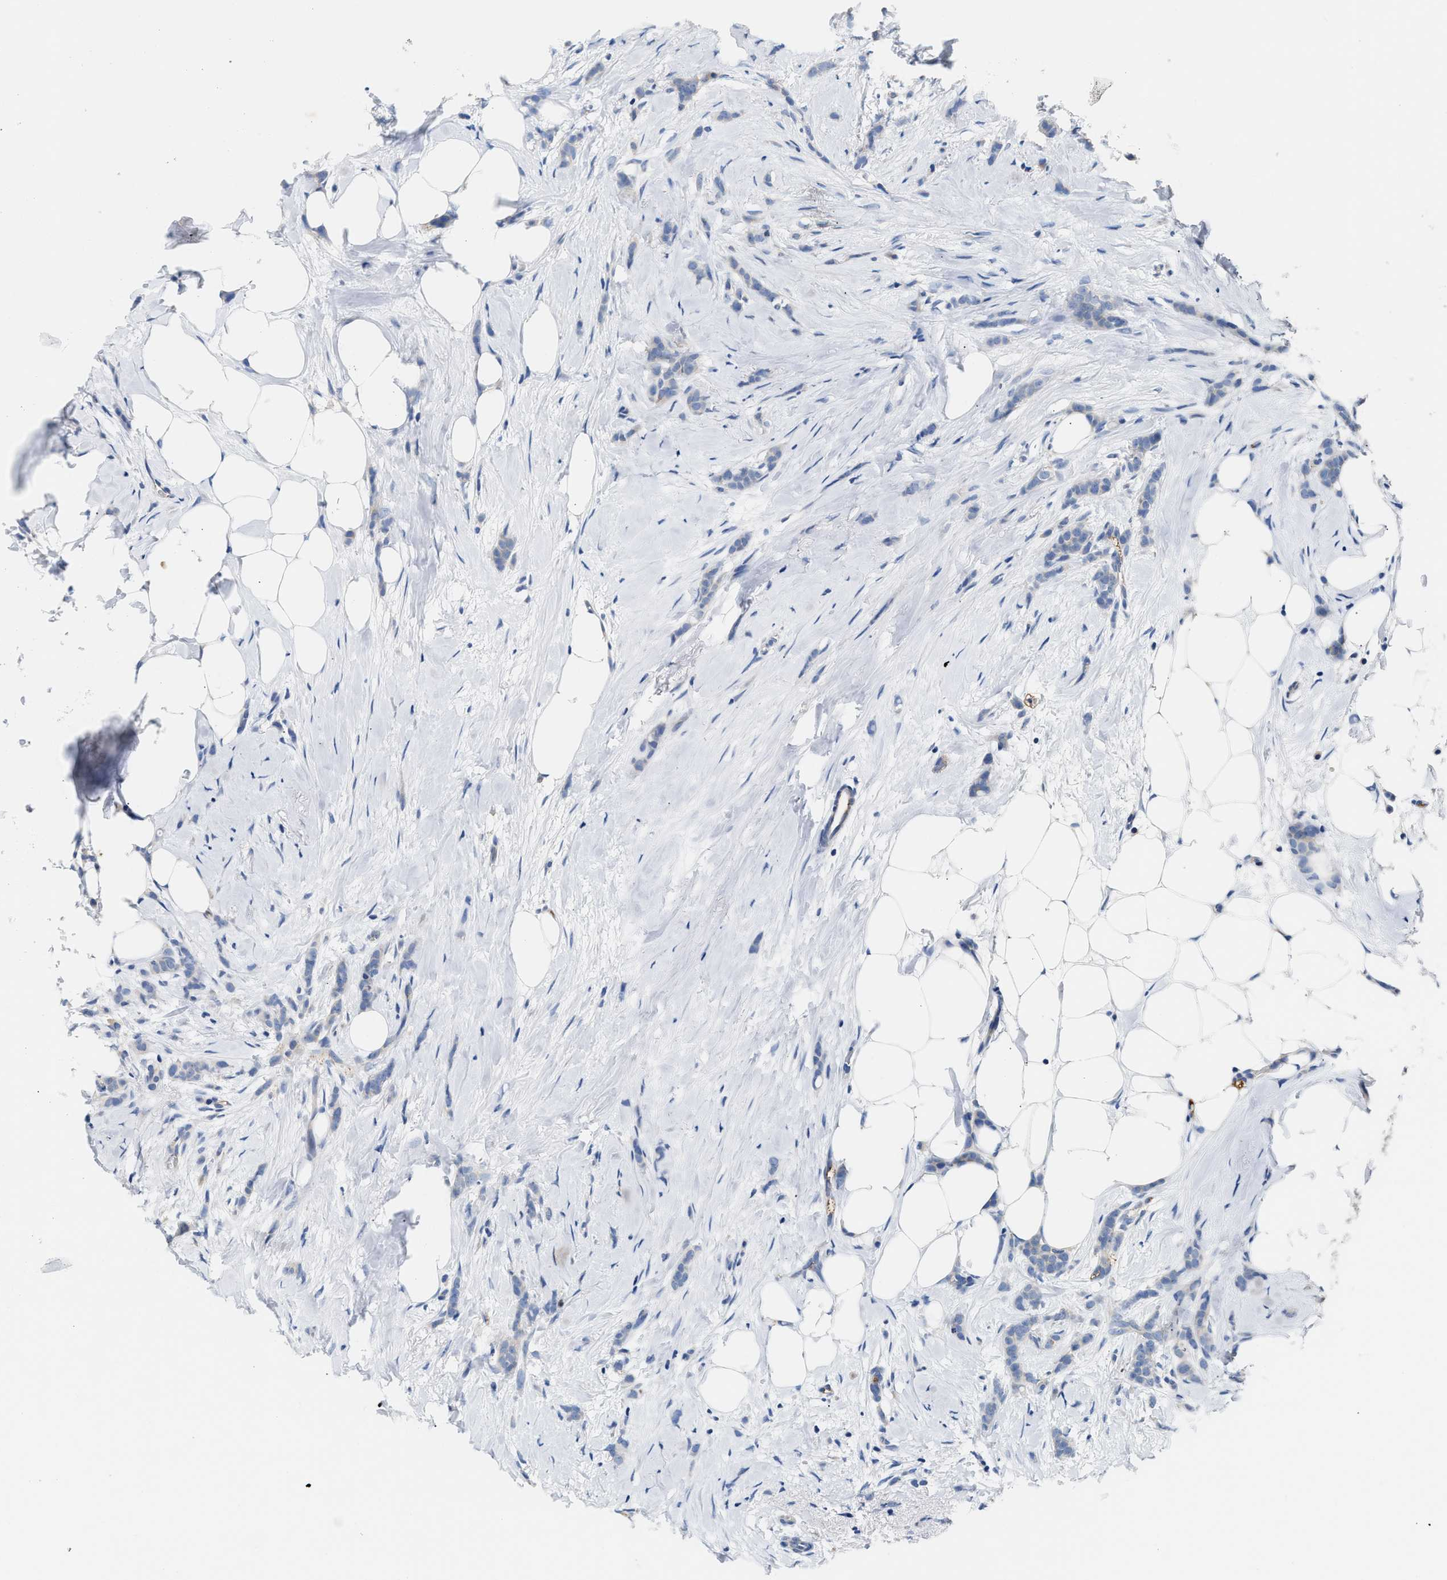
{"staining": {"intensity": "negative", "quantity": "none", "location": "none"}, "tissue": "breast cancer", "cell_type": "Tumor cells", "image_type": "cancer", "snomed": [{"axis": "morphology", "description": "Lobular carcinoma, in situ"}, {"axis": "morphology", "description": "Lobular carcinoma"}, {"axis": "topography", "description": "Breast"}], "caption": "Immunohistochemistry (IHC) micrograph of human breast lobular carcinoma in situ stained for a protein (brown), which reveals no expression in tumor cells.", "gene": "TUT7", "patient": {"sex": "female", "age": 41}}